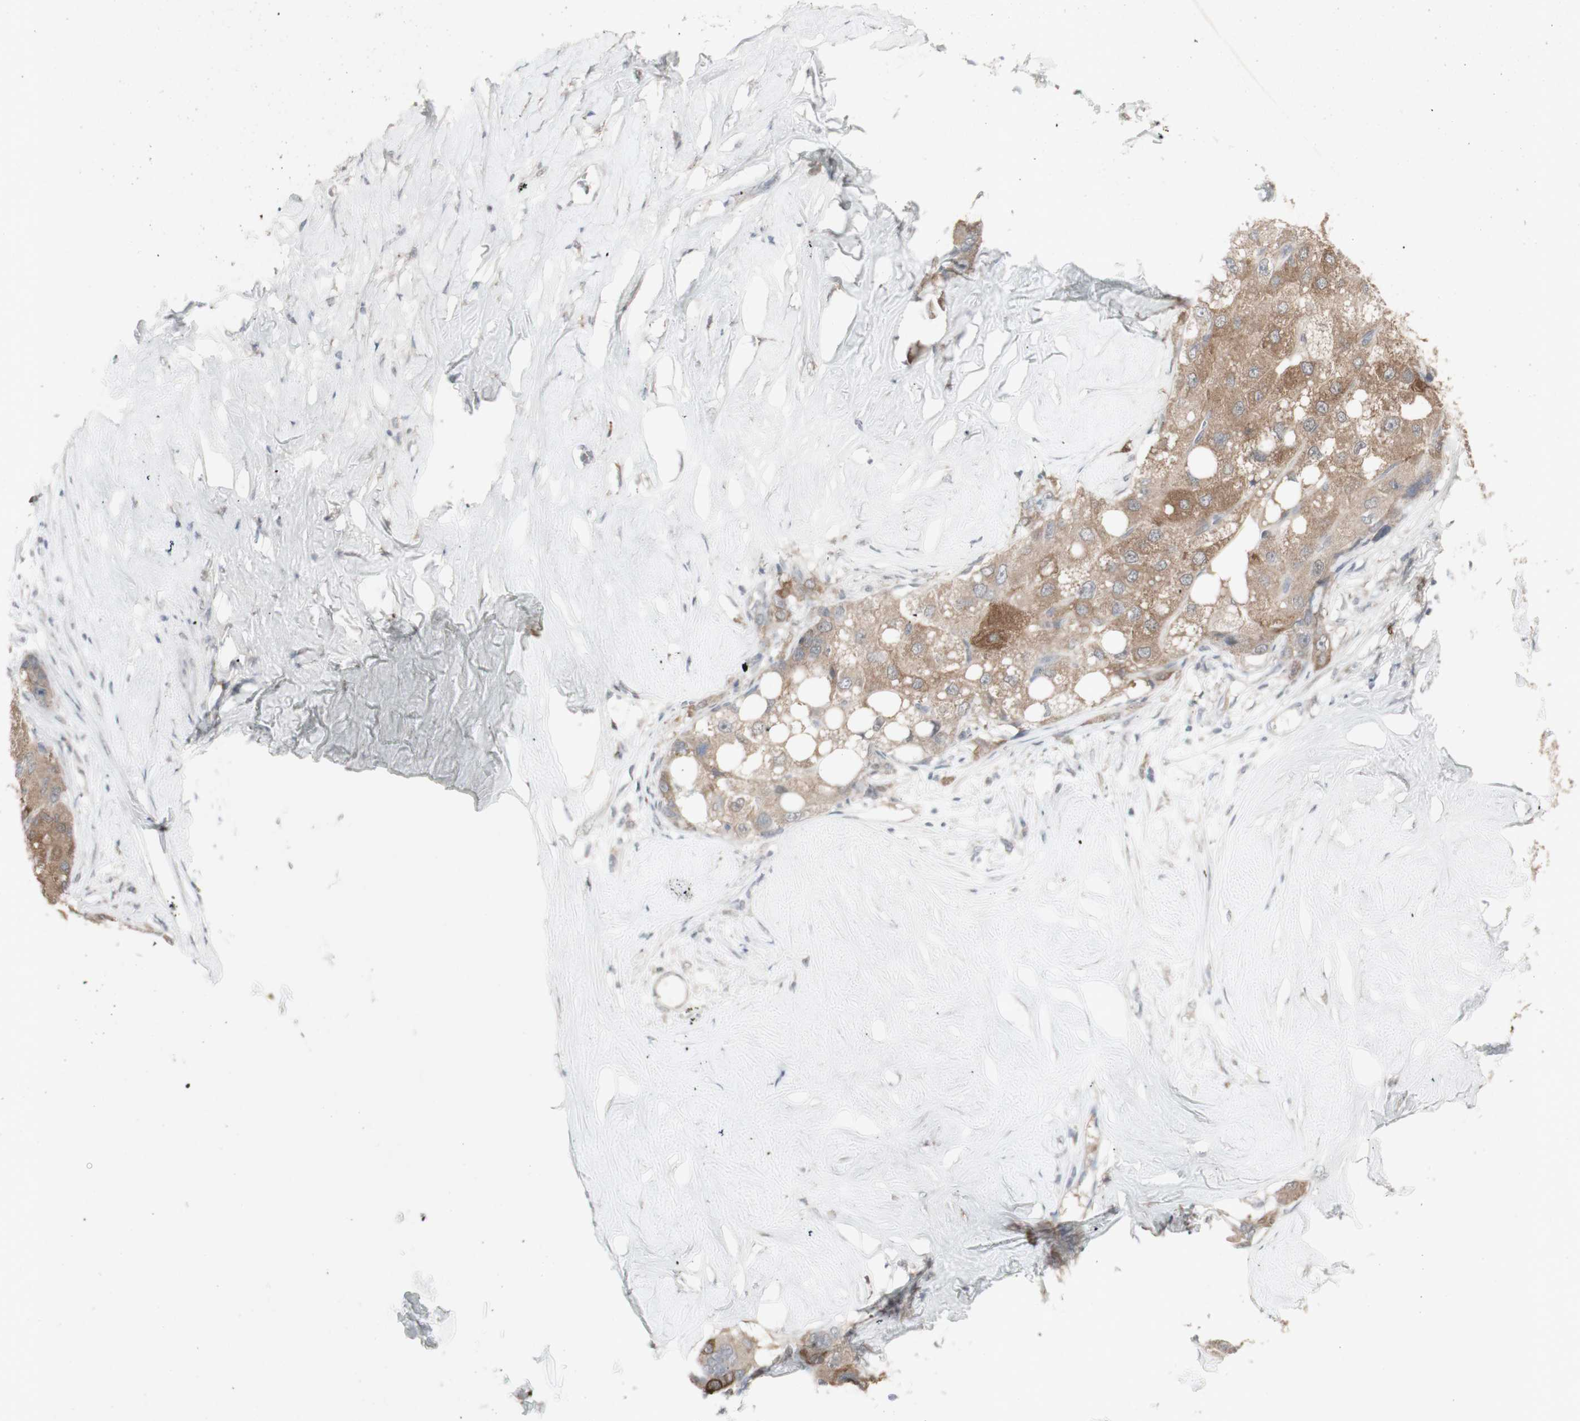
{"staining": {"intensity": "moderate", "quantity": ">75%", "location": "cytoplasmic/membranous"}, "tissue": "liver cancer", "cell_type": "Tumor cells", "image_type": "cancer", "snomed": [{"axis": "morphology", "description": "Carcinoma, Hepatocellular, NOS"}, {"axis": "topography", "description": "Liver"}], "caption": "An image of hepatocellular carcinoma (liver) stained for a protein reveals moderate cytoplasmic/membranous brown staining in tumor cells.", "gene": "C1orf116", "patient": {"sex": "male", "age": 80}}